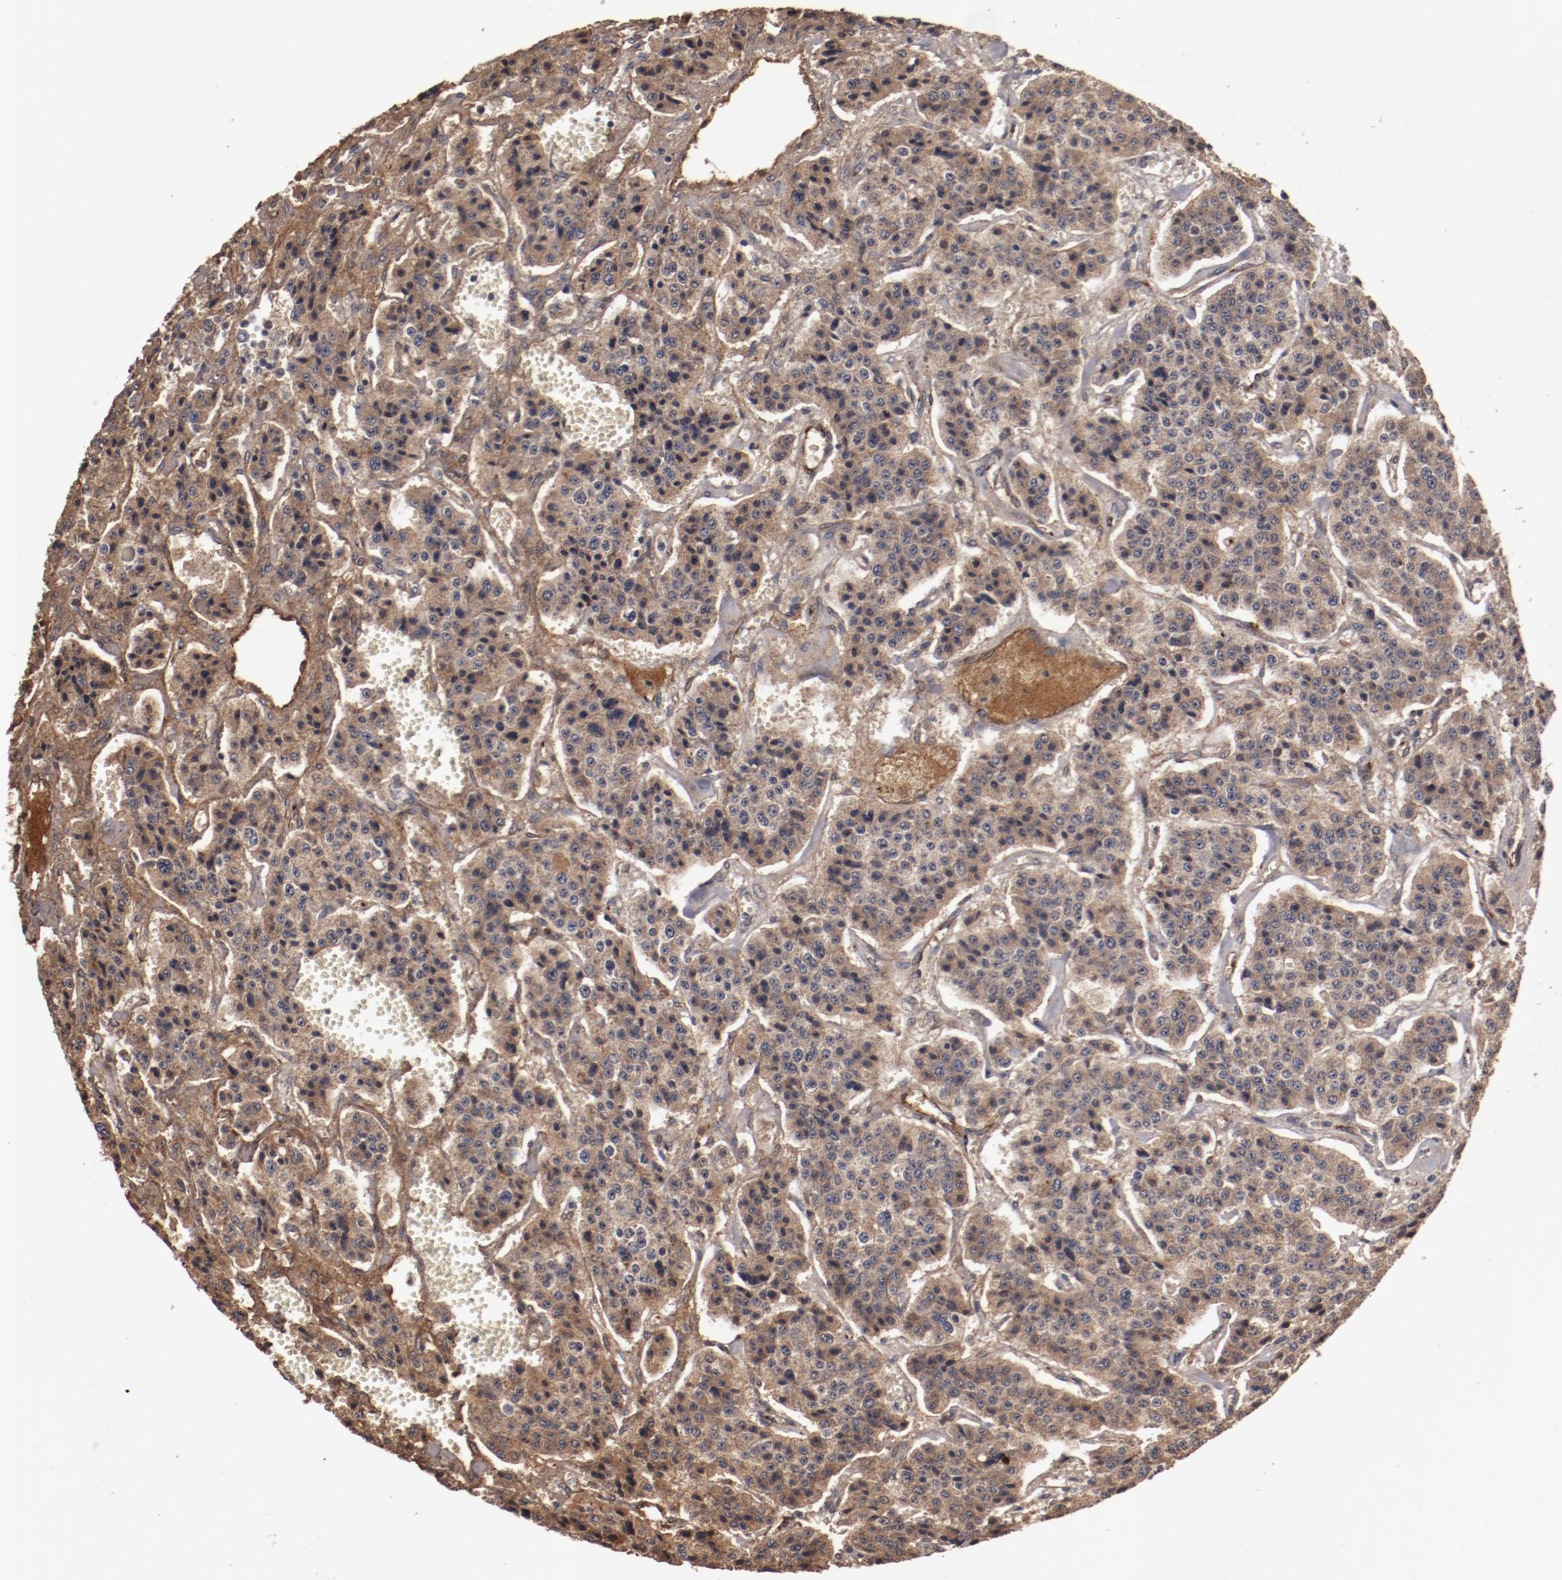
{"staining": {"intensity": "moderate", "quantity": ">75%", "location": "cytoplasmic/membranous"}, "tissue": "carcinoid", "cell_type": "Tumor cells", "image_type": "cancer", "snomed": [{"axis": "morphology", "description": "Carcinoid, malignant, NOS"}, {"axis": "topography", "description": "Small intestine"}], "caption": "Protein analysis of carcinoid (malignant) tissue reveals moderate cytoplasmic/membranous staining in about >75% of tumor cells.", "gene": "DIPK2B", "patient": {"sex": "male", "age": 52}}